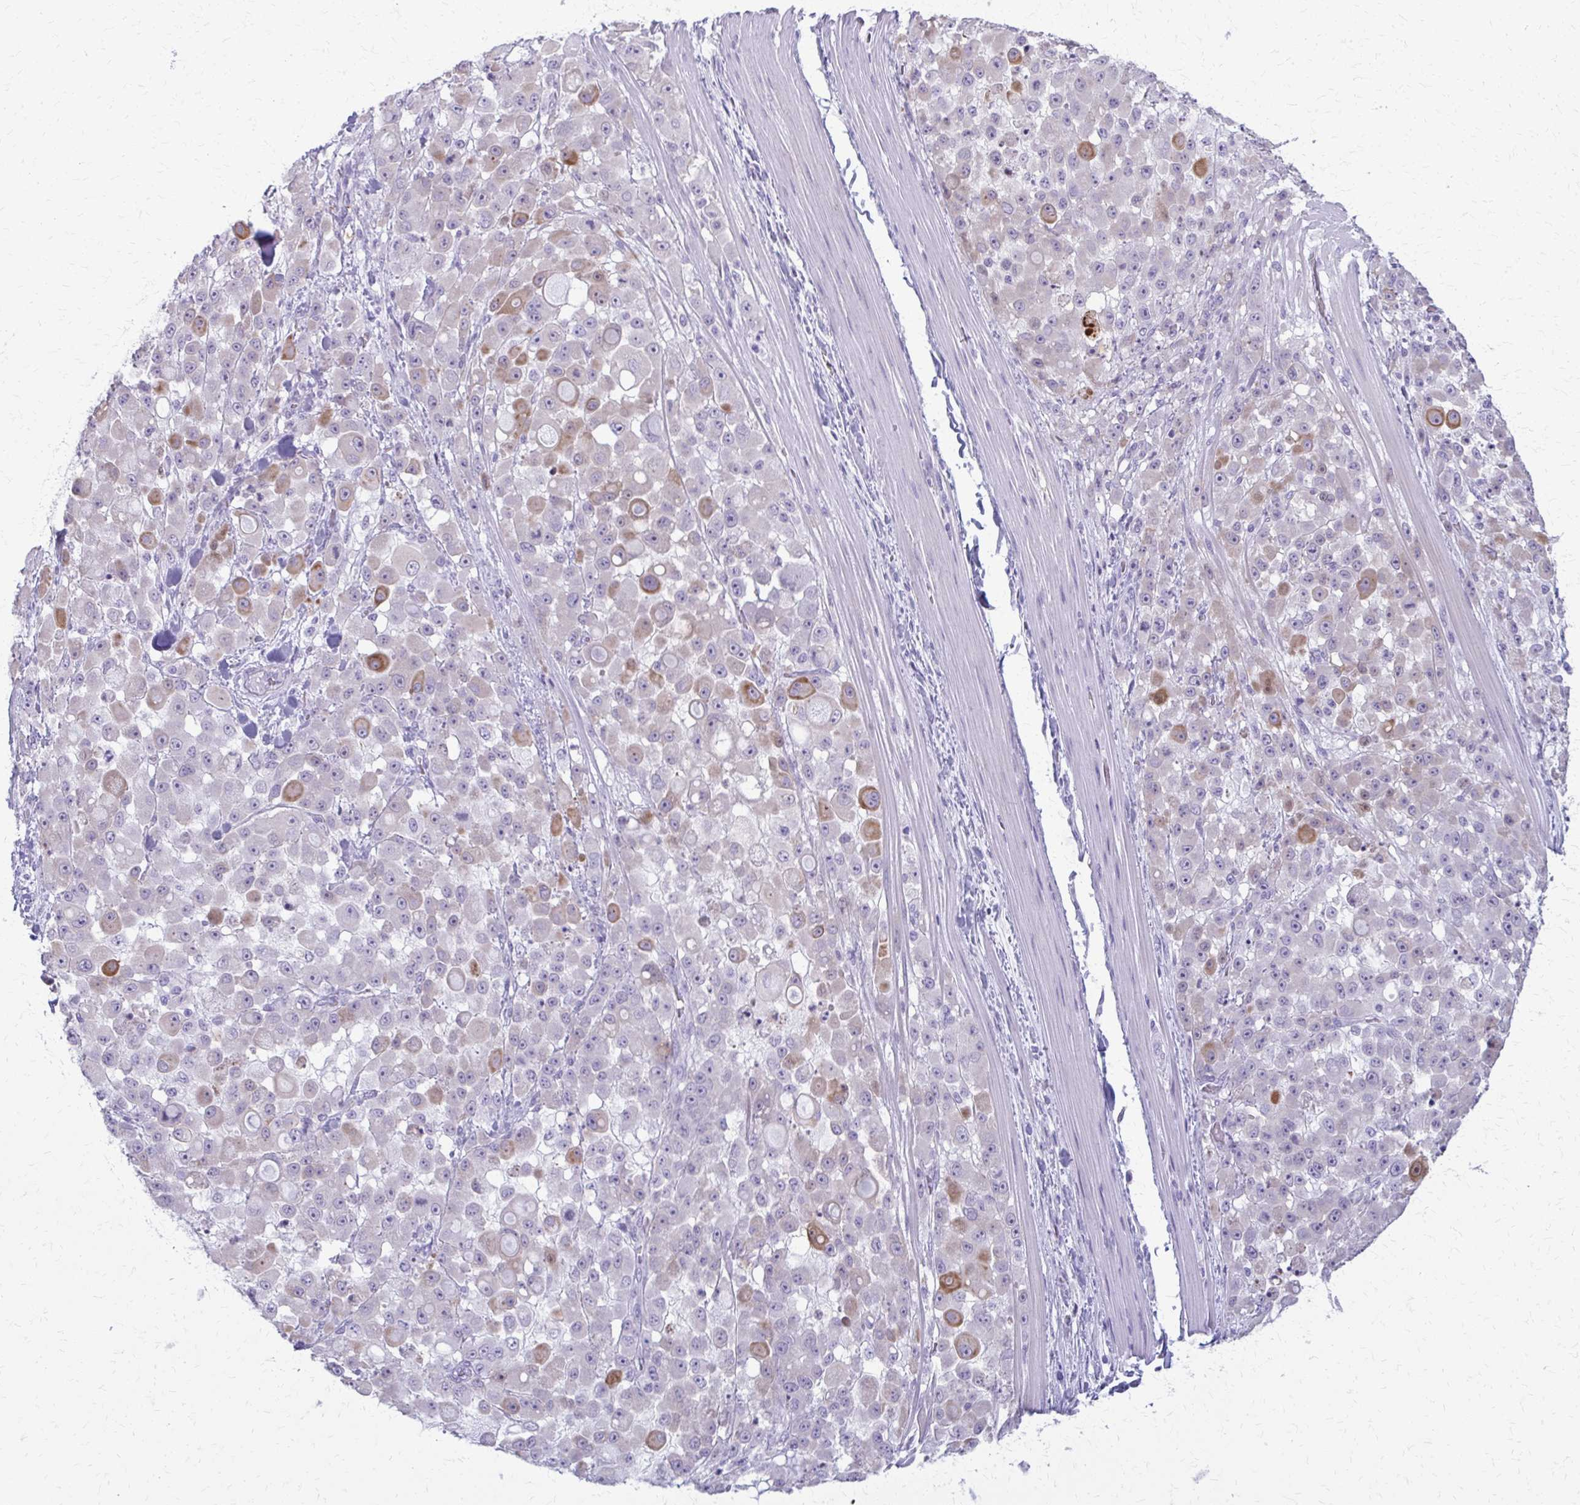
{"staining": {"intensity": "moderate", "quantity": "<25%", "location": "cytoplasmic/membranous"}, "tissue": "stomach cancer", "cell_type": "Tumor cells", "image_type": "cancer", "snomed": [{"axis": "morphology", "description": "Adenocarcinoma, NOS"}, {"axis": "topography", "description": "Stomach"}], "caption": "A histopathology image showing moderate cytoplasmic/membranous staining in approximately <25% of tumor cells in stomach cancer (adenocarcinoma), as visualized by brown immunohistochemical staining.", "gene": "OR4M1", "patient": {"sex": "female", "age": 76}}